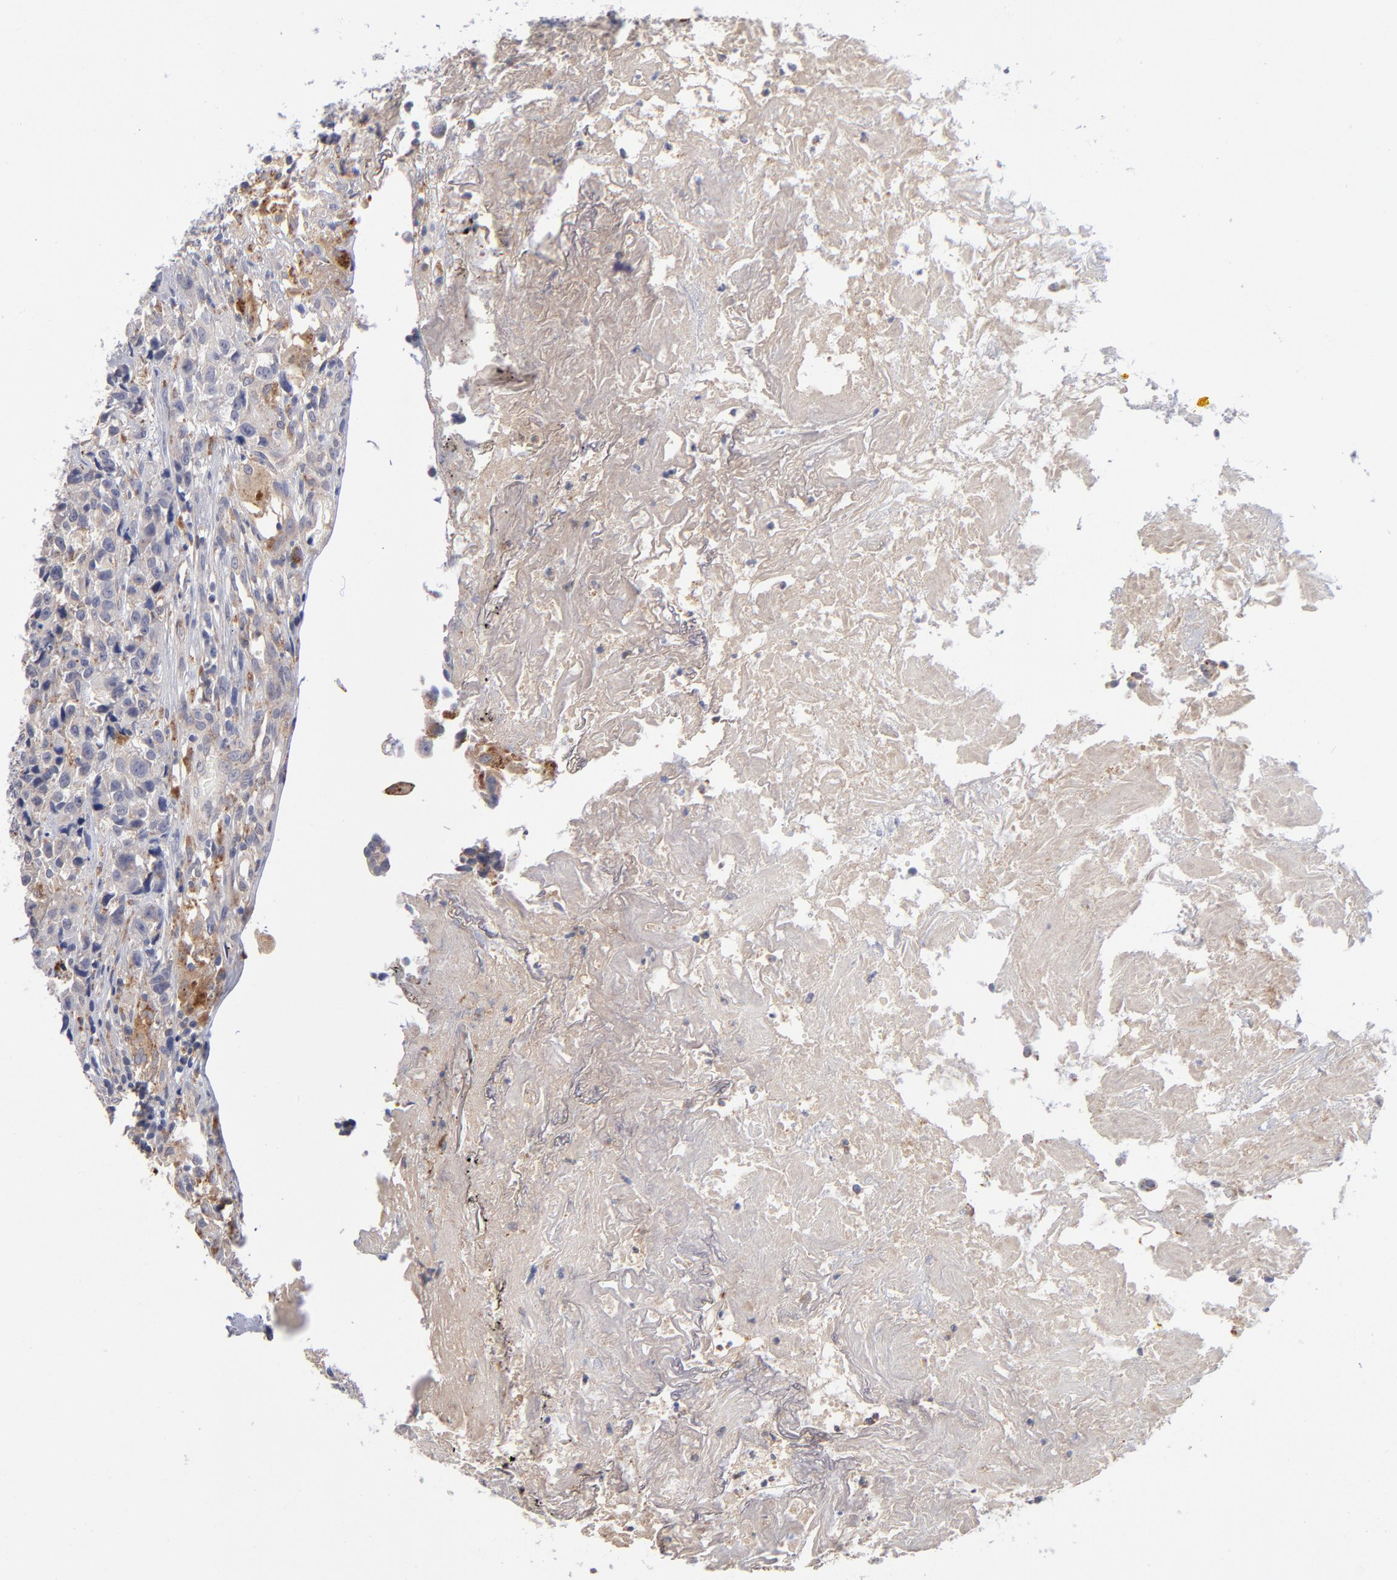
{"staining": {"intensity": "negative", "quantity": "none", "location": "none"}, "tissue": "urothelial cancer", "cell_type": "Tumor cells", "image_type": "cancer", "snomed": [{"axis": "morphology", "description": "Urothelial carcinoma, High grade"}, {"axis": "topography", "description": "Urinary bladder"}], "caption": "Urothelial cancer stained for a protein using IHC exhibits no expression tumor cells.", "gene": "RRAGB", "patient": {"sex": "female", "age": 81}}